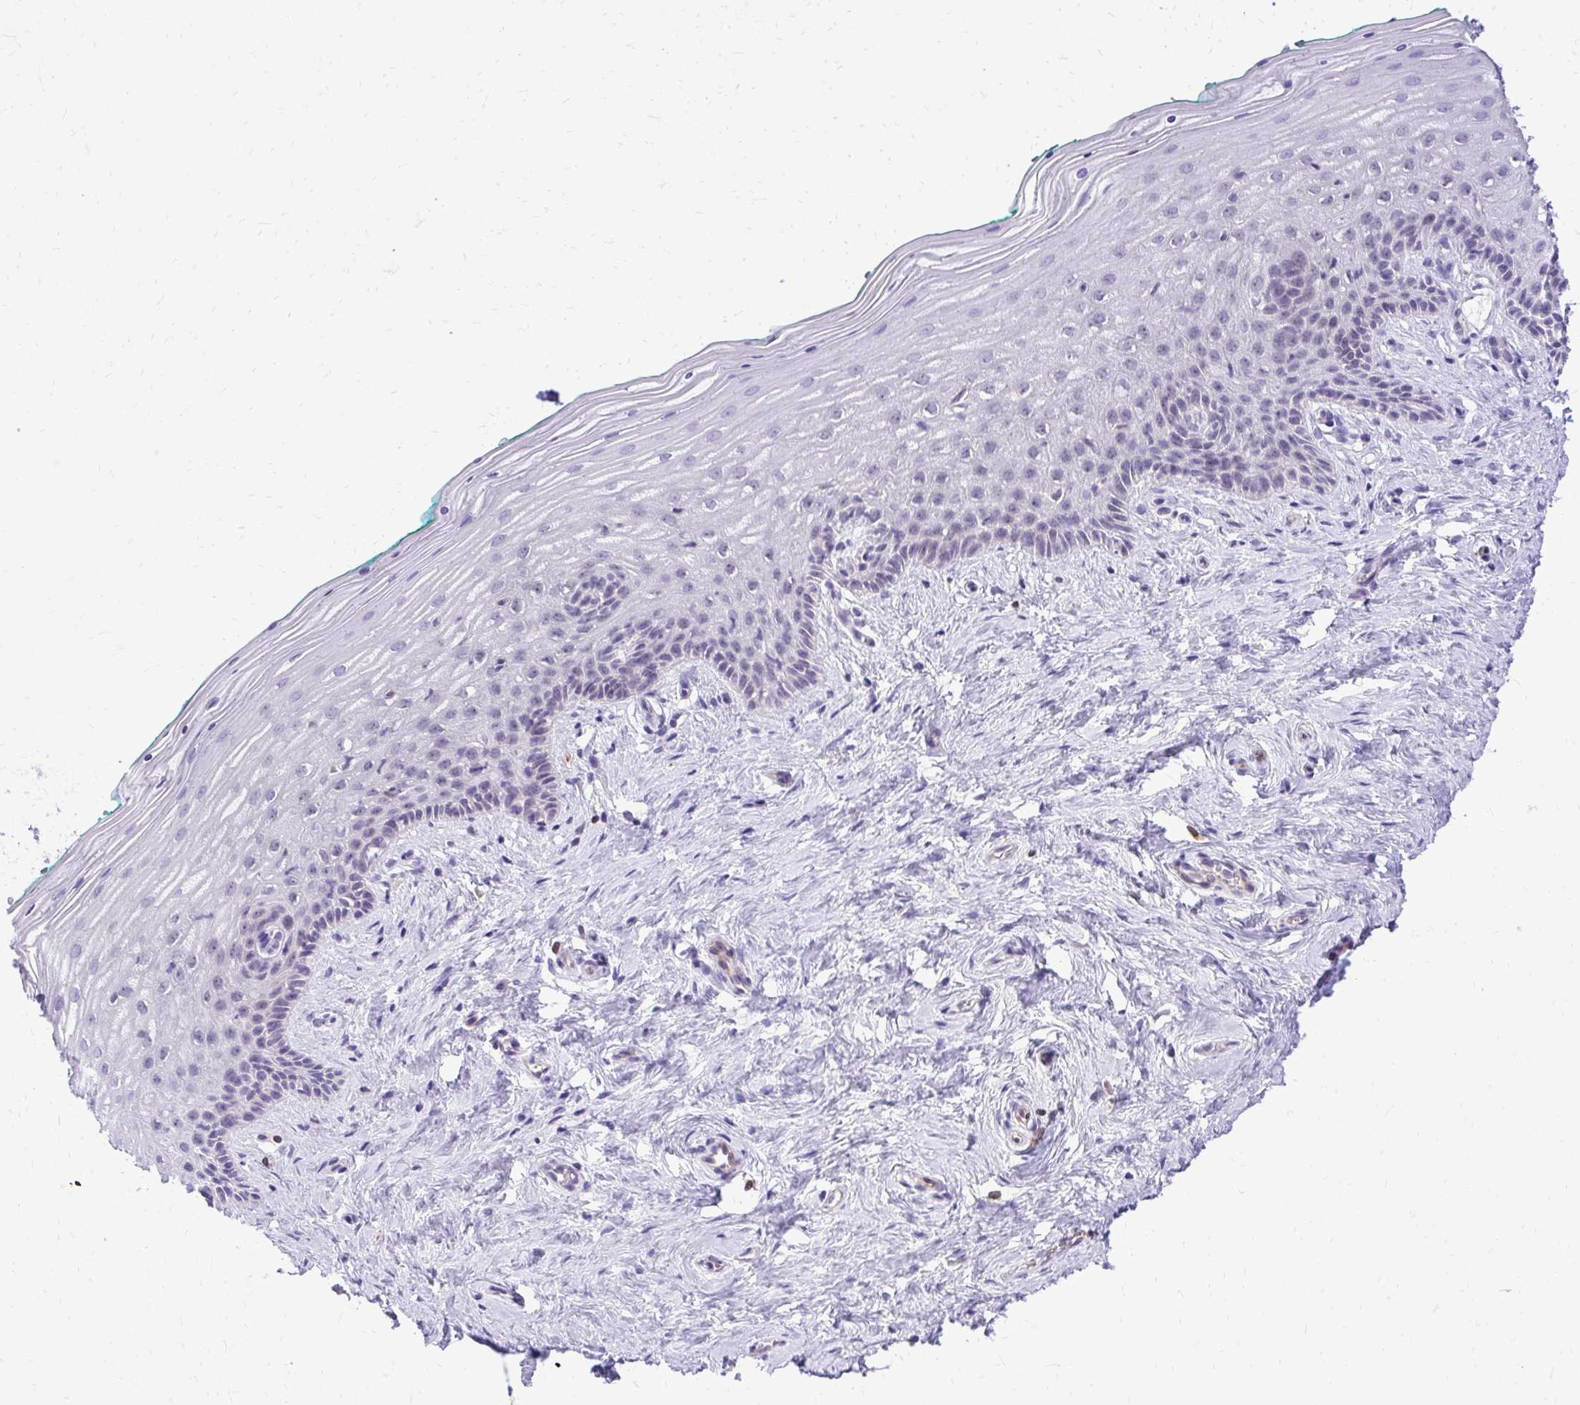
{"staining": {"intensity": "negative", "quantity": "none", "location": "none"}, "tissue": "vagina", "cell_type": "Squamous epithelial cells", "image_type": "normal", "snomed": [{"axis": "morphology", "description": "Normal tissue, NOS"}, {"axis": "topography", "description": "Vagina"}], "caption": "Immunohistochemistry (IHC) photomicrograph of unremarkable vagina: vagina stained with DAB displays no significant protein positivity in squamous epithelial cells. (DAB immunohistochemistry with hematoxylin counter stain).", "gene": "NIFK", "patient": {"sex": "female", "age": 45}}